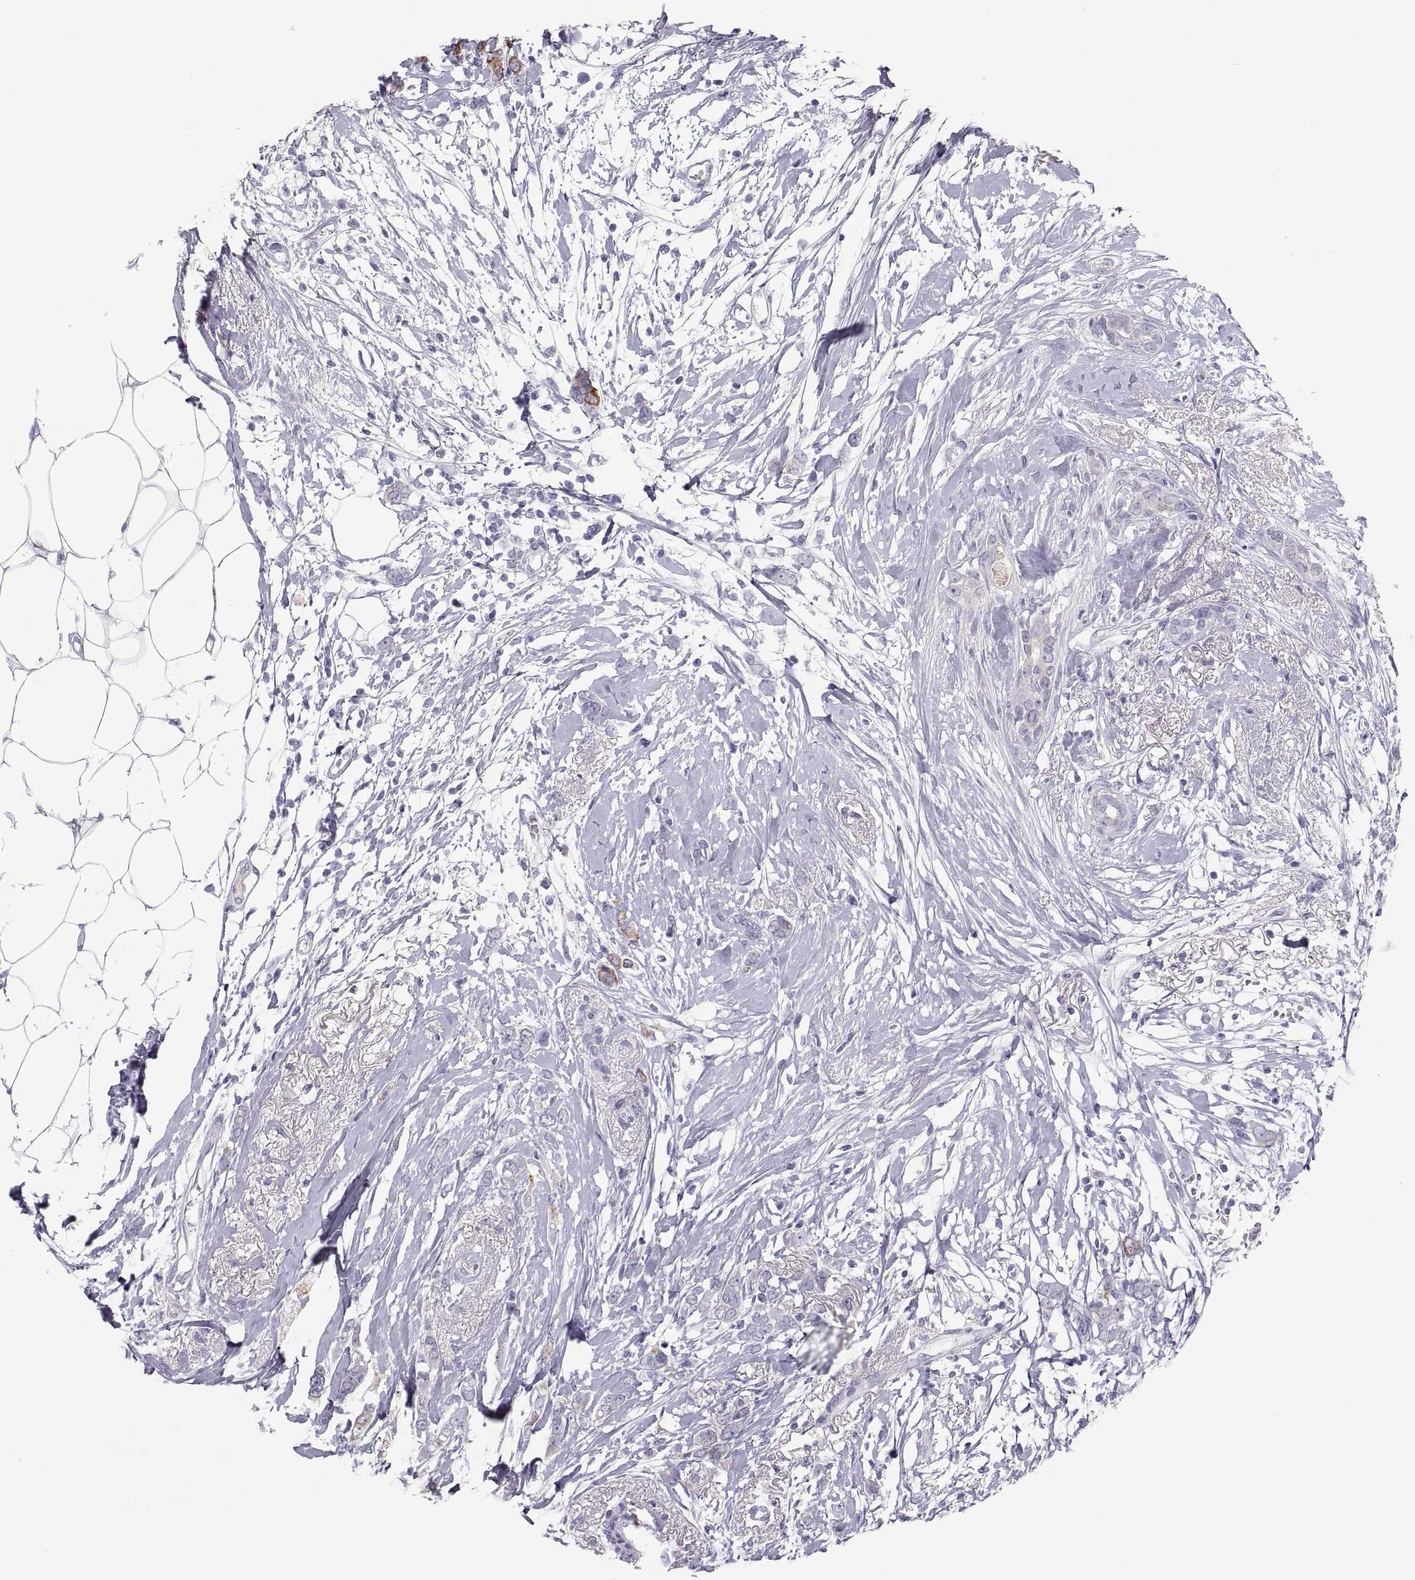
{"staining": {"intensity": "negative", "quantity": "none", "location": "none"}, "tissue": "breast cancer", "cell_type": "Tumor cells", "image_type": "cancer", "snomed": [{"axis": "morphology", "description": "Duct carcinoma"}, {"axis": "topography", "description": "Breast"}], "caption": "DAB immunohistochemical staining of human breast cancer (invasive ductal carcinoma) reveals no significant positivity in tumor cells.", "gene": "MAGEB2", "patient": {"sex": "female", "age": 40}}